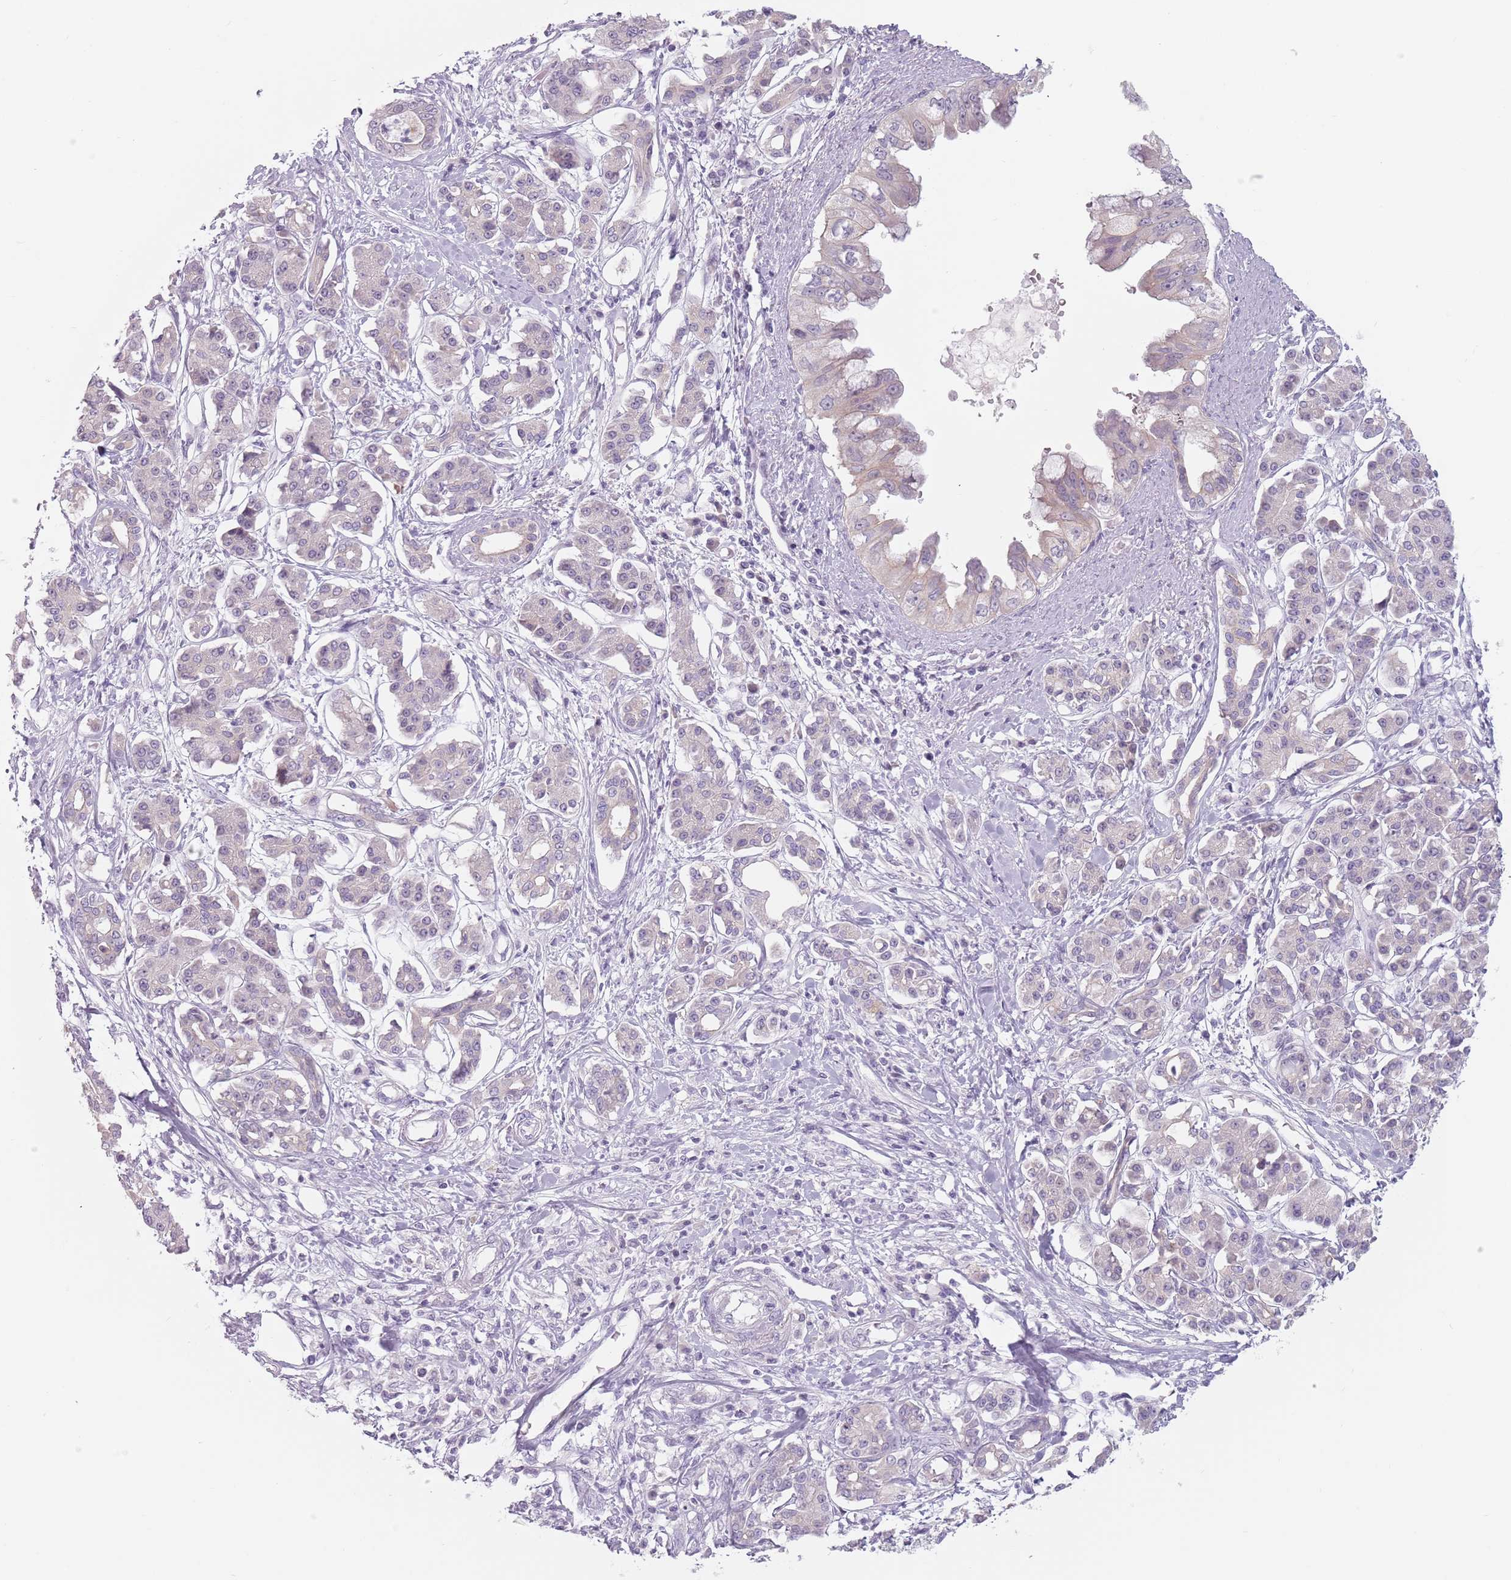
{"staining": {"intensity": "negative", "quantity": "none", "location": "none"}, "tissue": "pancreatic cancer", "cell_type": "Tumor cells", "image_type": "cancer", "snomed": [{"axis": "morphology", "description": "Adenocarcinoma, NOS"}, {"axis": "topography", "description": "Pancreas"}], "caption": "Immunohistochemistry image of neoplastic tissue: pancreatic cancer stained with DAB demonstrates no significant protein positivity in tumor cells.", "gene": "CEP19", "patient": {"sex": "female", "age": 56}}